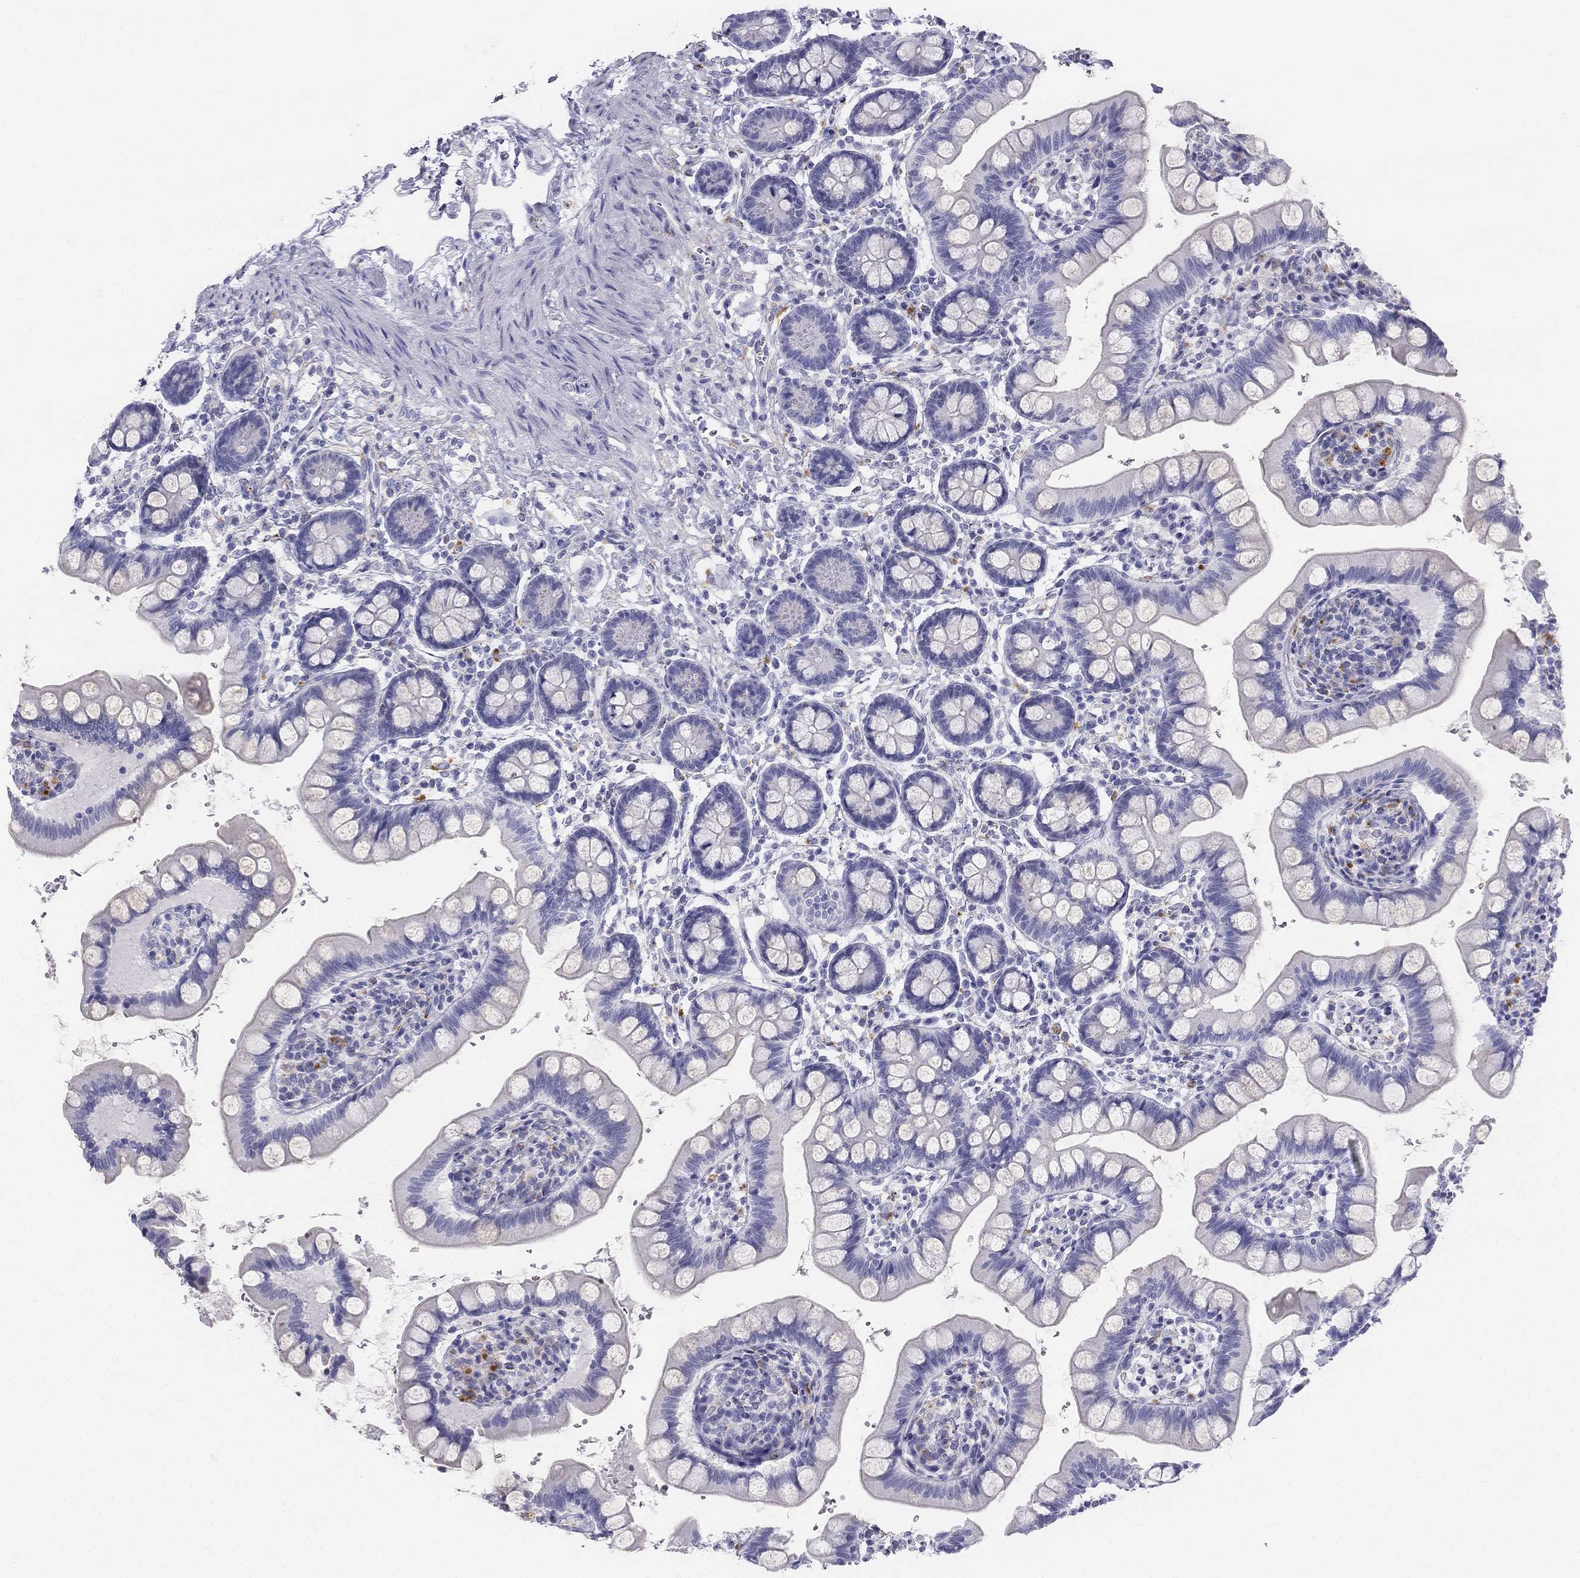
{"staining": {"intensity": "negative", "quantity": "none", "location": "none"}, "tissue": "small intestine", "cell_type": "Glandular cells", "image_type": "normal", "snomed": [{"axis": "morphology", "description": "Normal tissue, NOS"}, {"axis": "topography", "description": "Small intestine"}], "caption": "Immunohistochemical staining of benign small intestine reveals no significant positivity in glandular cells.", "gene": "ALOXE3", "patient": {"sex": "female", "age": 56}}